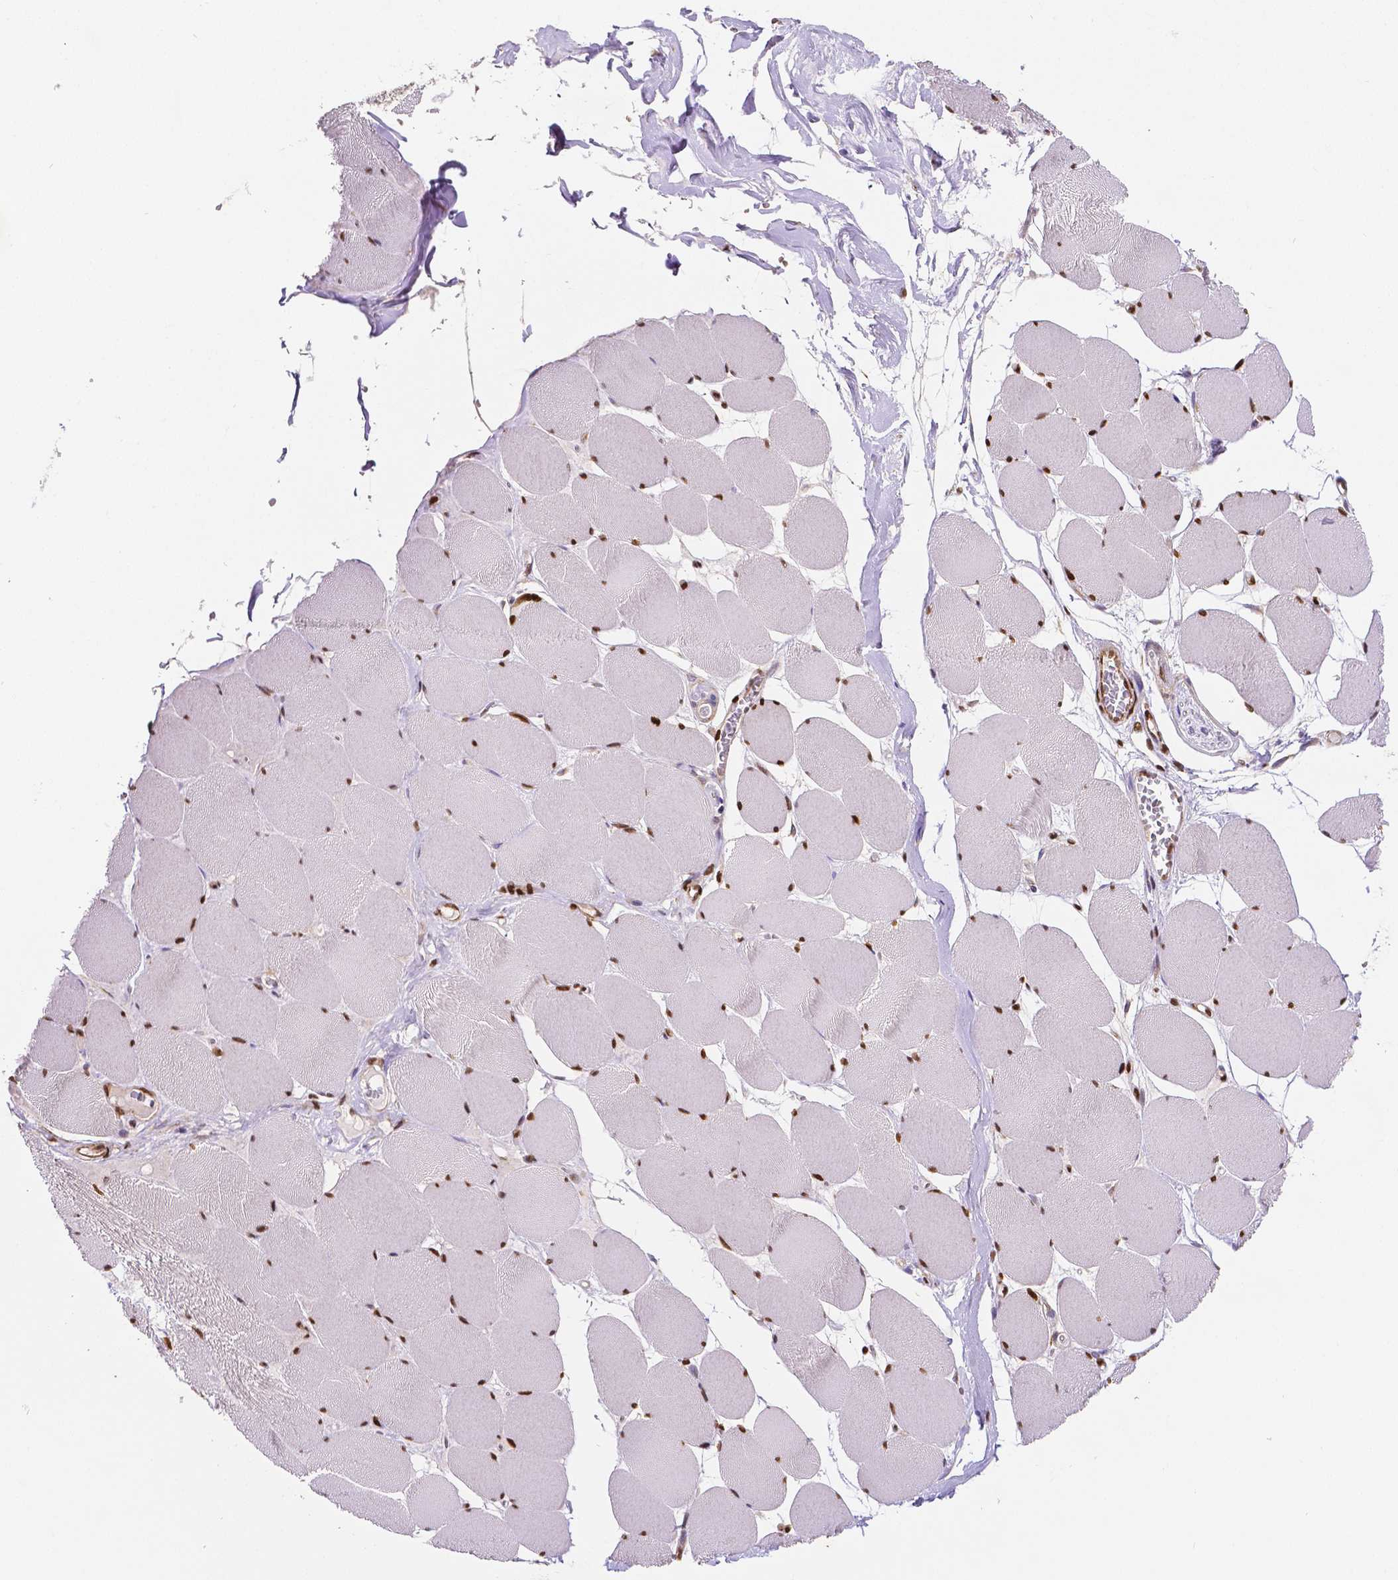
{"staining": {"intensity": "moderate", "quantity": ">75%", "location": "nuclear"}, "tissue": "skeletal muscle", "cell_type": "Myocytes", "image_type": "normal", "snomed": [{"axis": "morphology", "description": "Normal tissue, NOS"}, {"axis": "topography", "description": "Skeletal muscle"}], "caption": "Immunohistochemical staining of benign human skeletal muscle displays moderate nuclear protein positivity in about >75% of myocytes. (brown staining indicates protein expression, while blue staining denotes nuclei).", "gene": "MEF2C", "patient": {"sex": "female", "age": 75}}